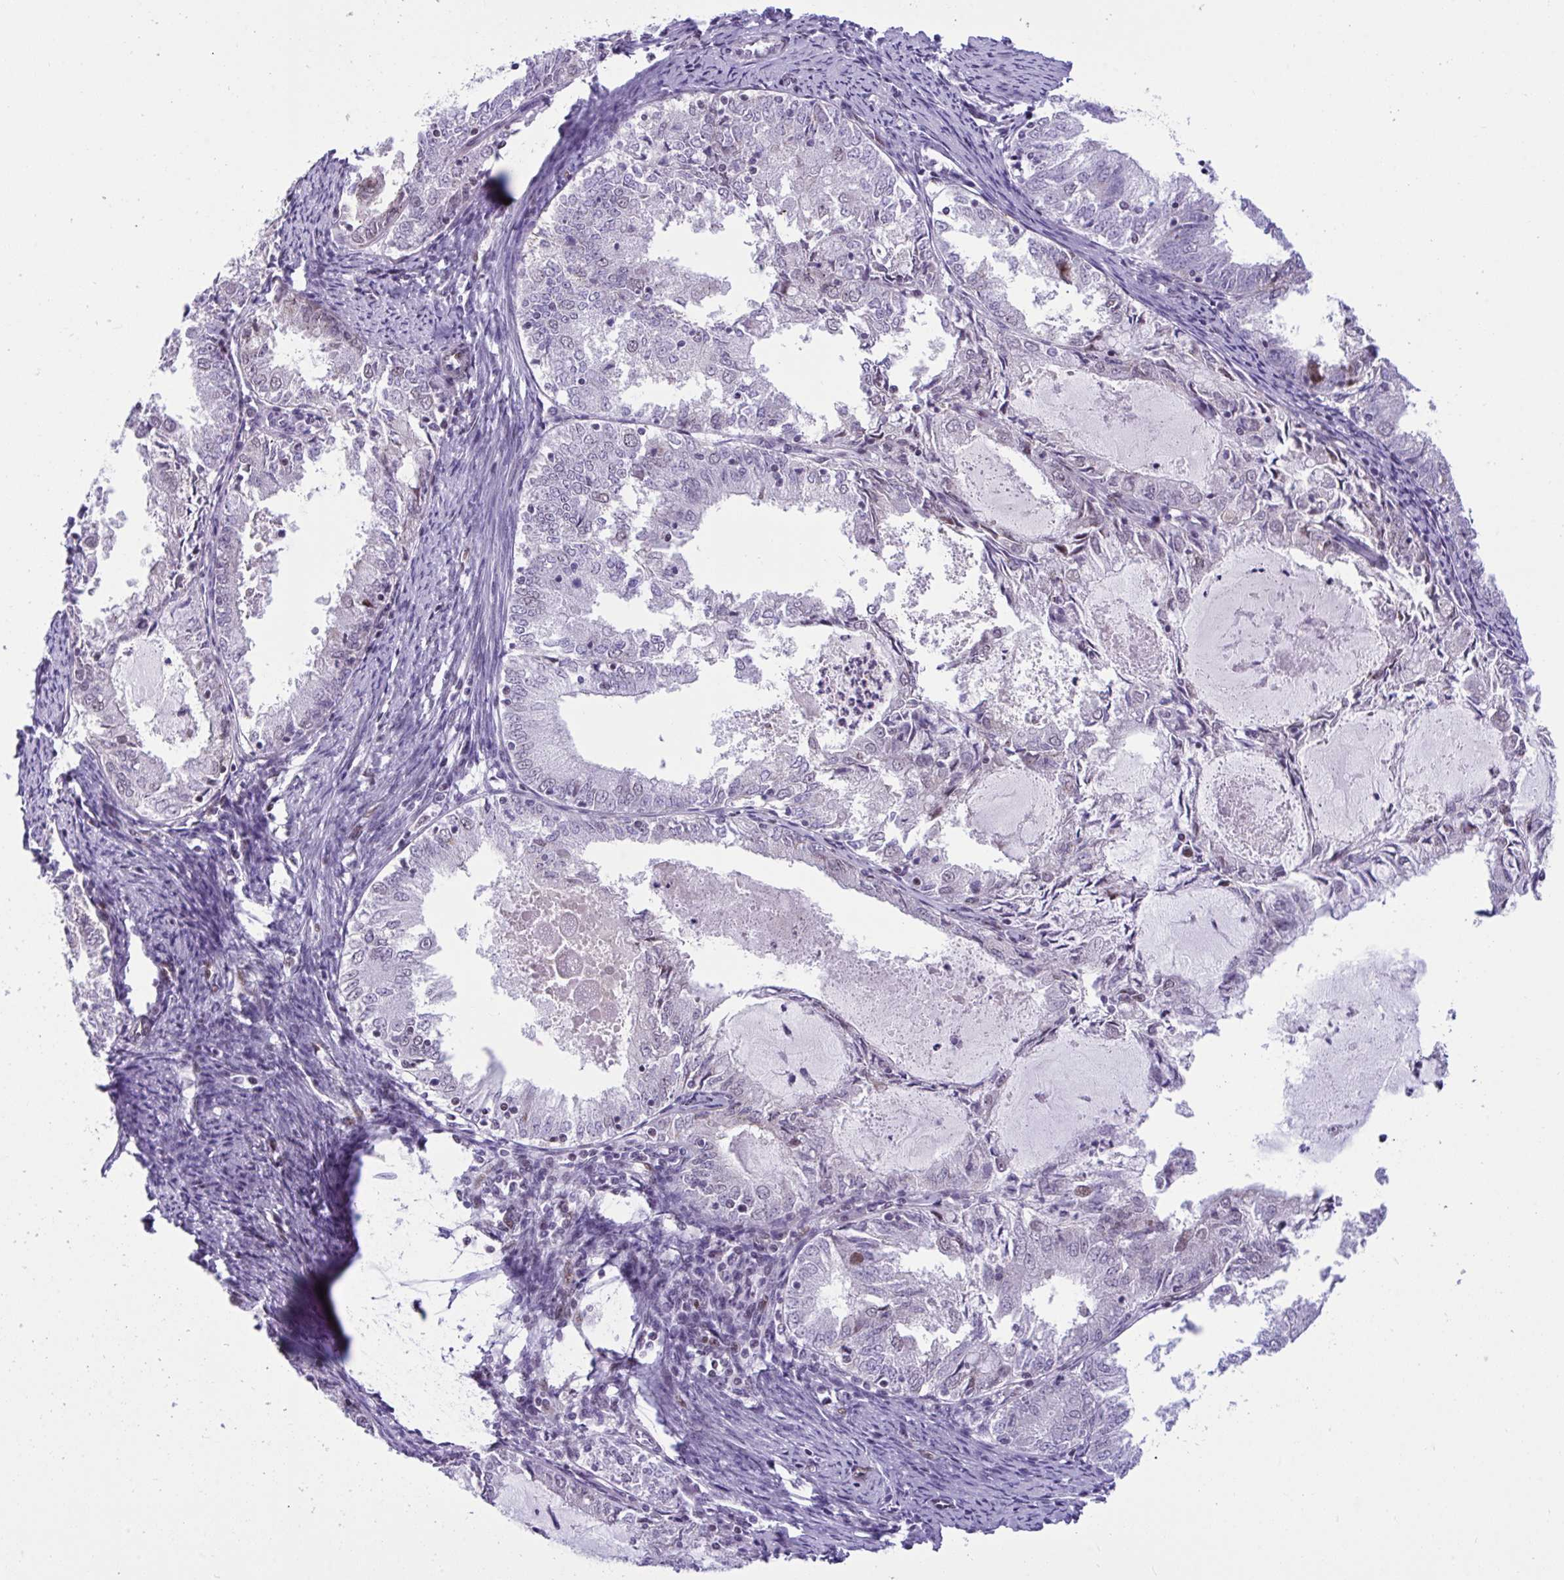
{"staining": {"intensity": "negative", "quantity": "none", "location": "none"}, "tissue": "endometrial cancer", "cell_type": "Tumor cells", "image_type": "cancer", "snomed": [{"axis": "morphology", "description": "Adenocarcinoma, NOS"}, {"axis": "topography", "description": "Endometrium"}], "caption": "This is an immunohistochemistry histopathology image of adenocarcinoma (endometrial). There is no expression in tumor cells.", "gene": "ZFHX3", "patient": {"sex": "female", "age": 57}}